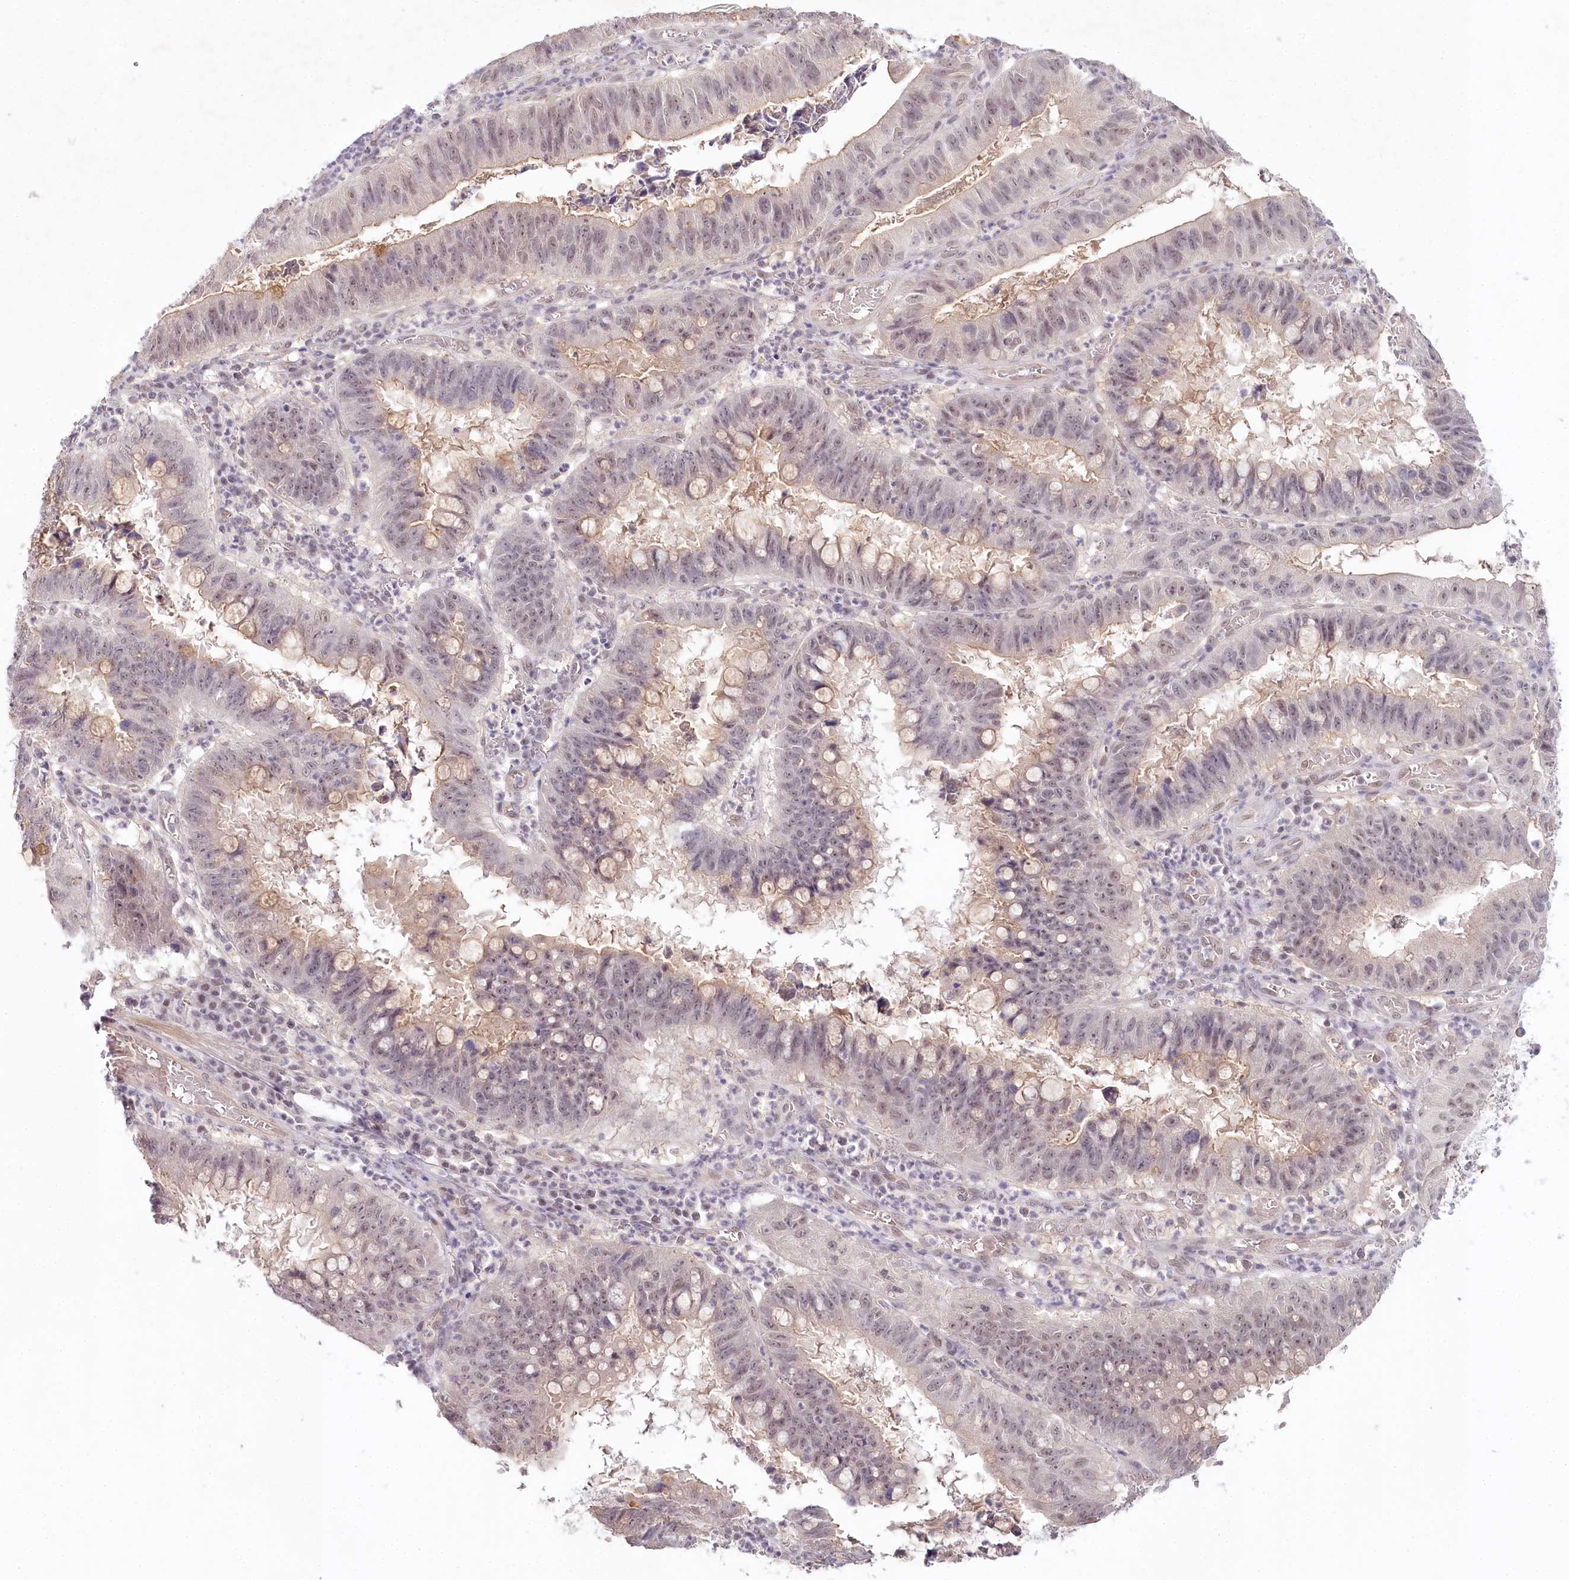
{"staining": {"intensity": "weak", "quantity": "25%-75%", "location": "nuclear"}, "tissue": "stomach cancer", "cell_type": "Tumor cells", "image_type": "cancer", "snomed": [{"axis": "morphology", "description": "Adenocarcinoma, NOS"}, {"axis": "topography", "description": "Stomach"}], "caption": "High-magnification brightfield microscopy of stomach adenocarcinoma stained with DAB (brown) and counterstained with hematoxylin (blue). tumor cells exhibit weak nuclear positivity is identified in approximately25%-75% of cells.", "gene": "AMTN", "patient": {"sex": "male", "age": 59}}